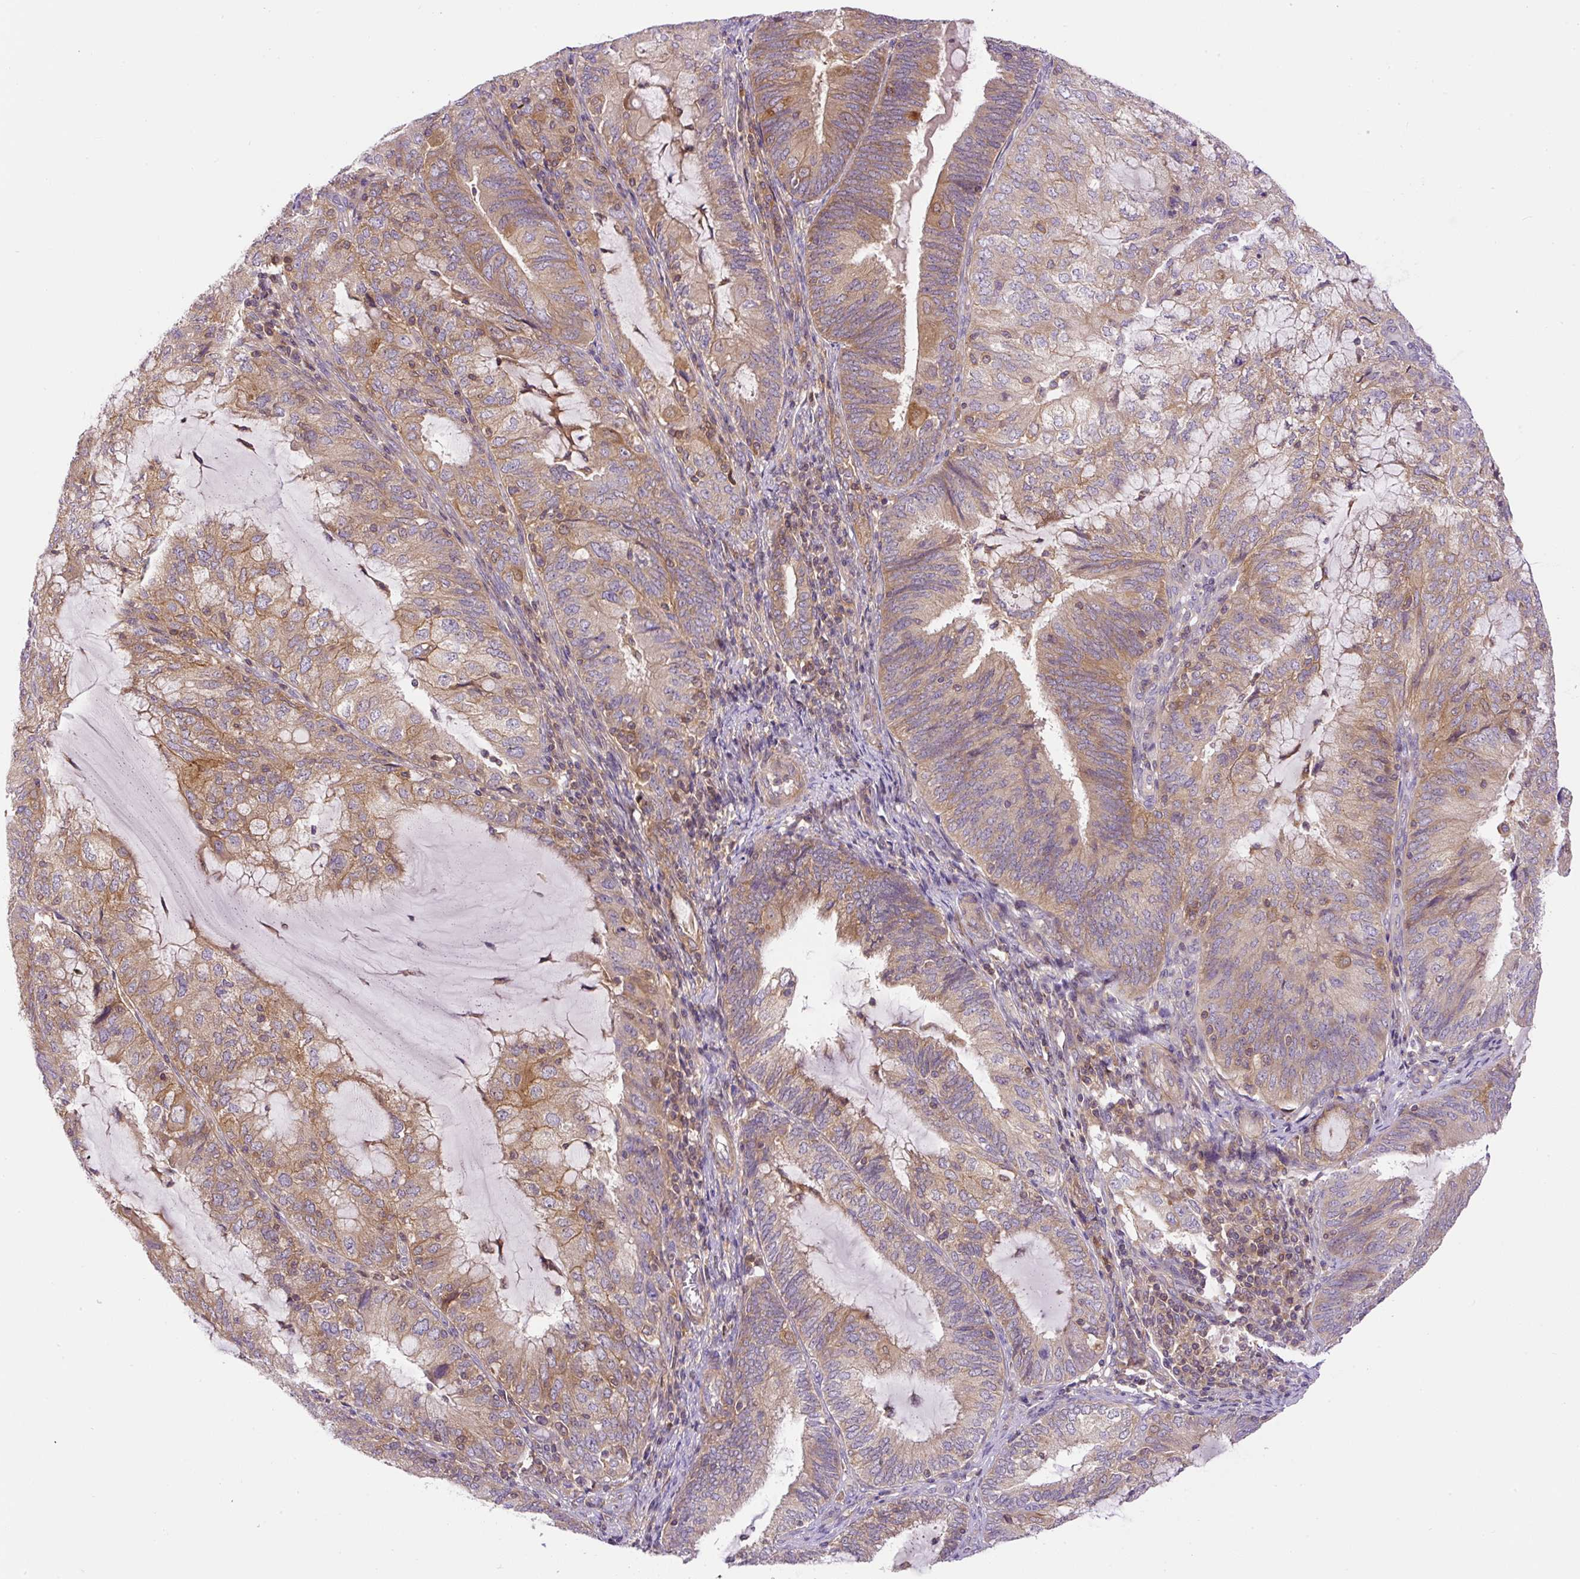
{"staining": {"intensity": "moderate", "quantity": ">75%", "location": "cytoplasmic/membranous"}, "tissue": "endometrial cancer", "cell_type": "Tumor cells", "image_type": "cancer", "snomed": [{"axis": "morphology", "description": "Adenocarcinoma, NOS"}, {"axis": "topography", "description": "Endometrium"}], "caption": "Protein positivity by IHC demonstrates moderate cytoplasmic/membranous positivity in approximately >75% of tumor cells in endometrial adenocarcinoma.", "gene": "CCDC28A", "patient": {"sex": "female", "age": 81}}